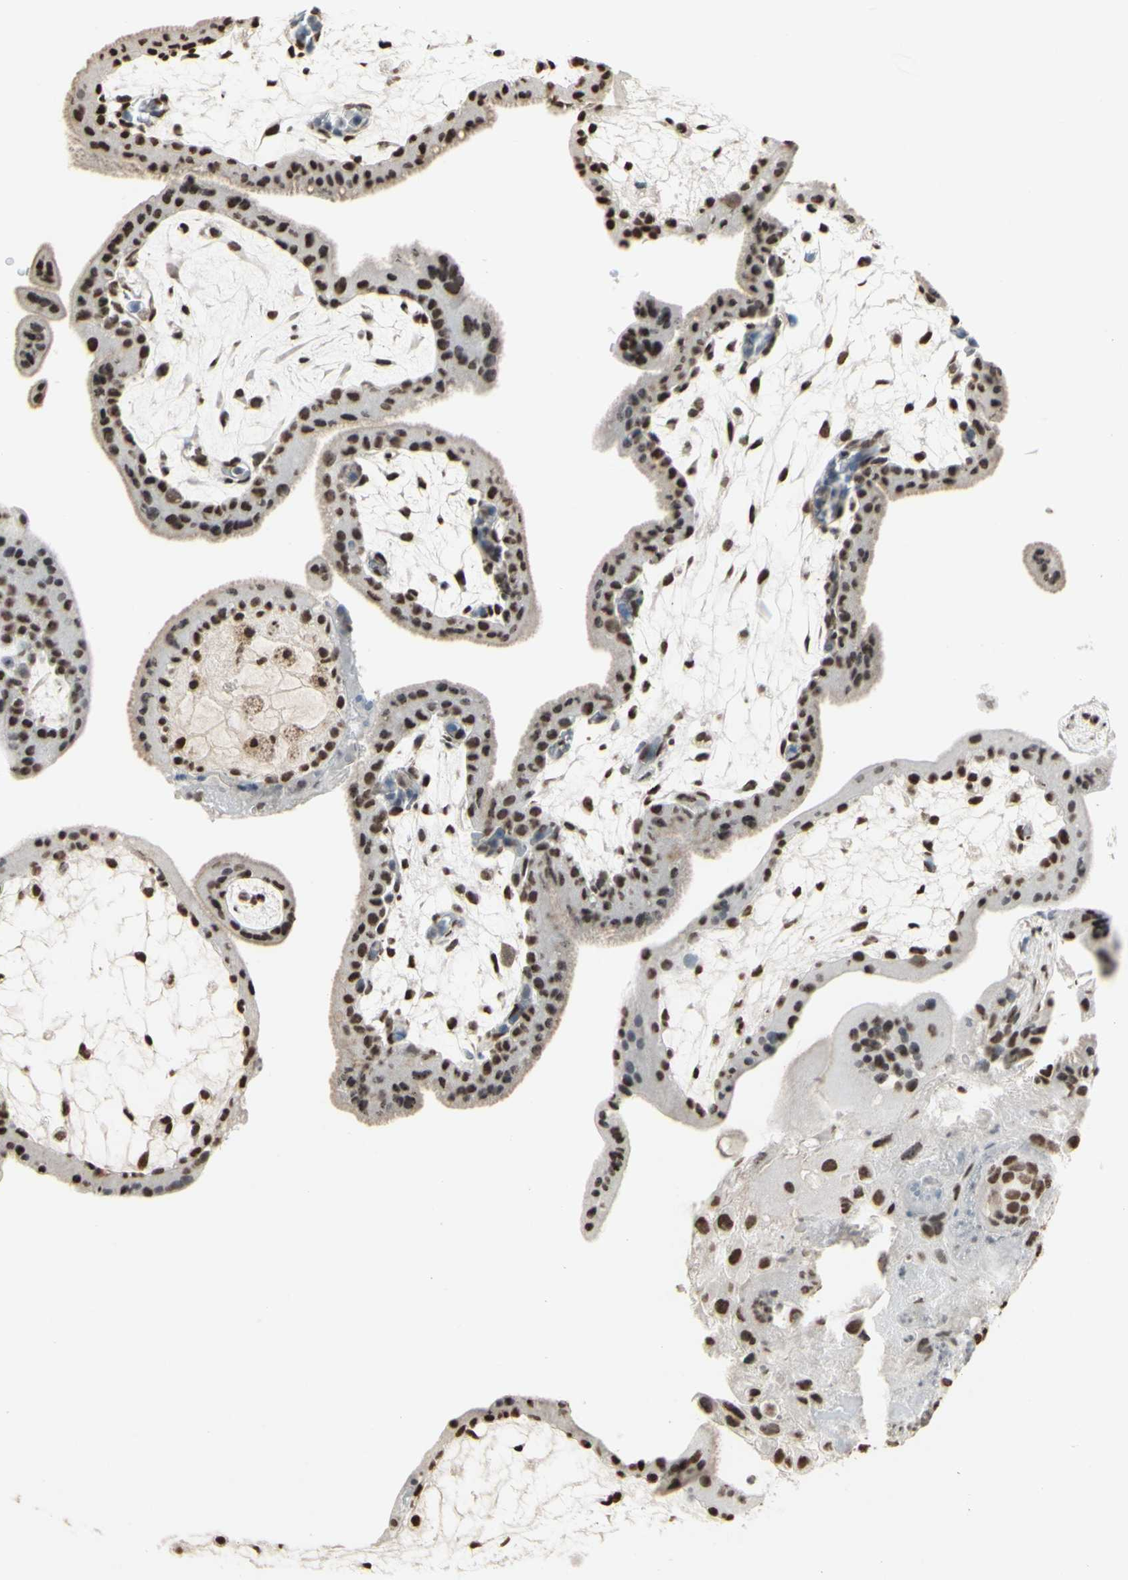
{"staining": {"intensity": "strong", "quantity": ">75%", "location": "nuclear"}, "tissue": "placenta", "cell_type": "Trophoblastic cells", "image_type": "normal", "snomed": [{"axis": "morphology", "description": "Normal tissue, NOS"}, {"axis": "topography", "description": "Placenta"}], "caption": "Placenta stained with DAB immunohistochemistry (IHC) shows high levels of strong nuclear positivity in about >75% of trophoblastic cells. The staining was performed using DAB (3,3'-diaminobenzidine) to visualize the protein expression in brown, while the nuclei were stained in blue with hematoxylin (Magnification: 20x).", "gene": "TRIM28", "patient": {"sex": "female", "age": 35}}